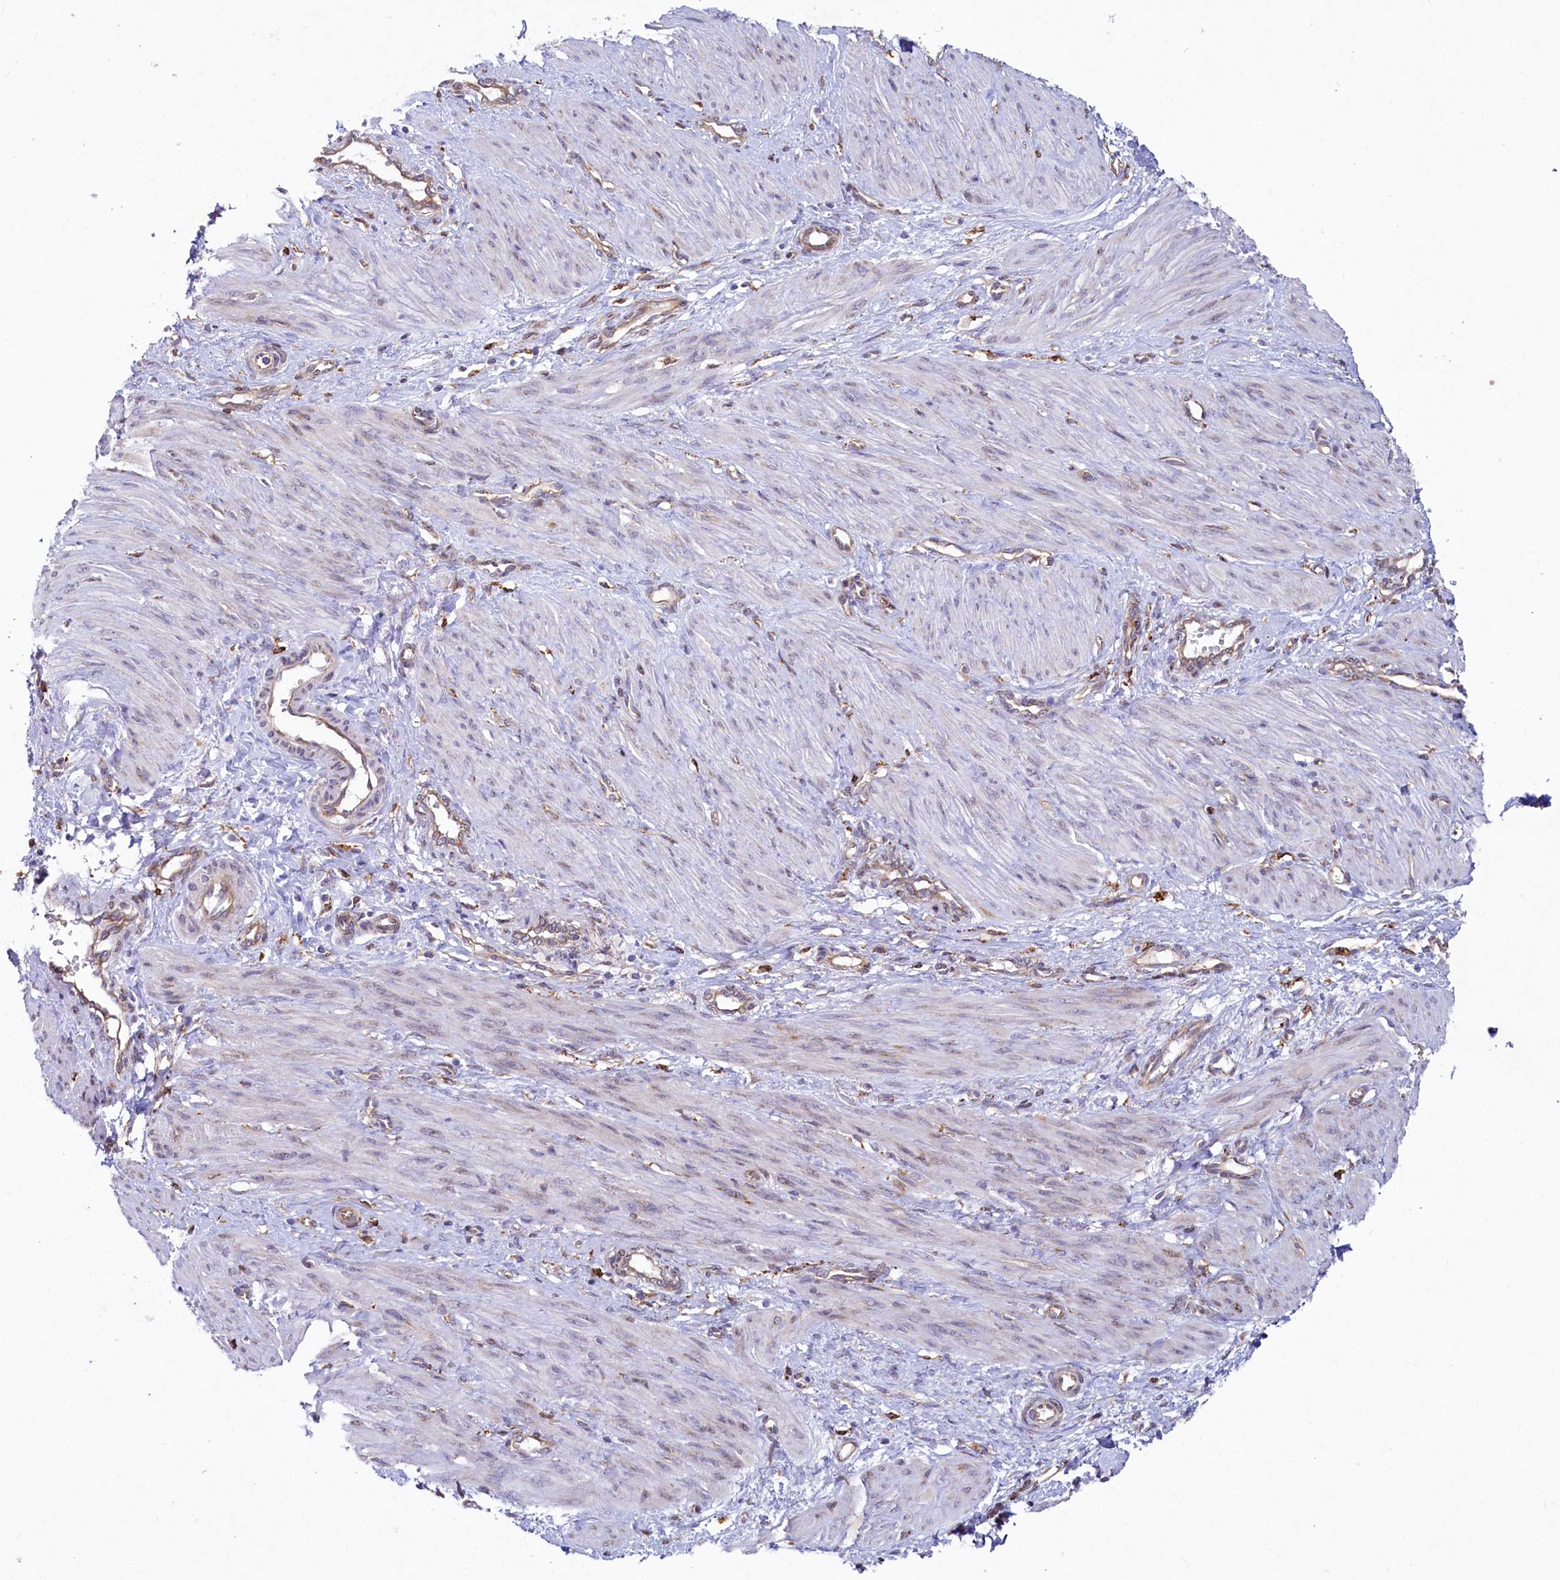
{"staining": {"intensity": "weak", "quantity": "<25%", "location": "cytoplasmic/membranous"}, "tissue": "smooth muscle", "cell_type": "Smooth muscle cells", "image_type": "normal", "snomed": [{"axis": "morphology", "description": "Normal tissue, NOS"}, {"axis": "topography", "description": "Endometrium"}], "caption": "Immunohistochemistry of normal smooth muscle demonstrates no staining in smooth muscle cells.", "gene": "CHID1", "patient": {"sex": "female", "age": 33}}